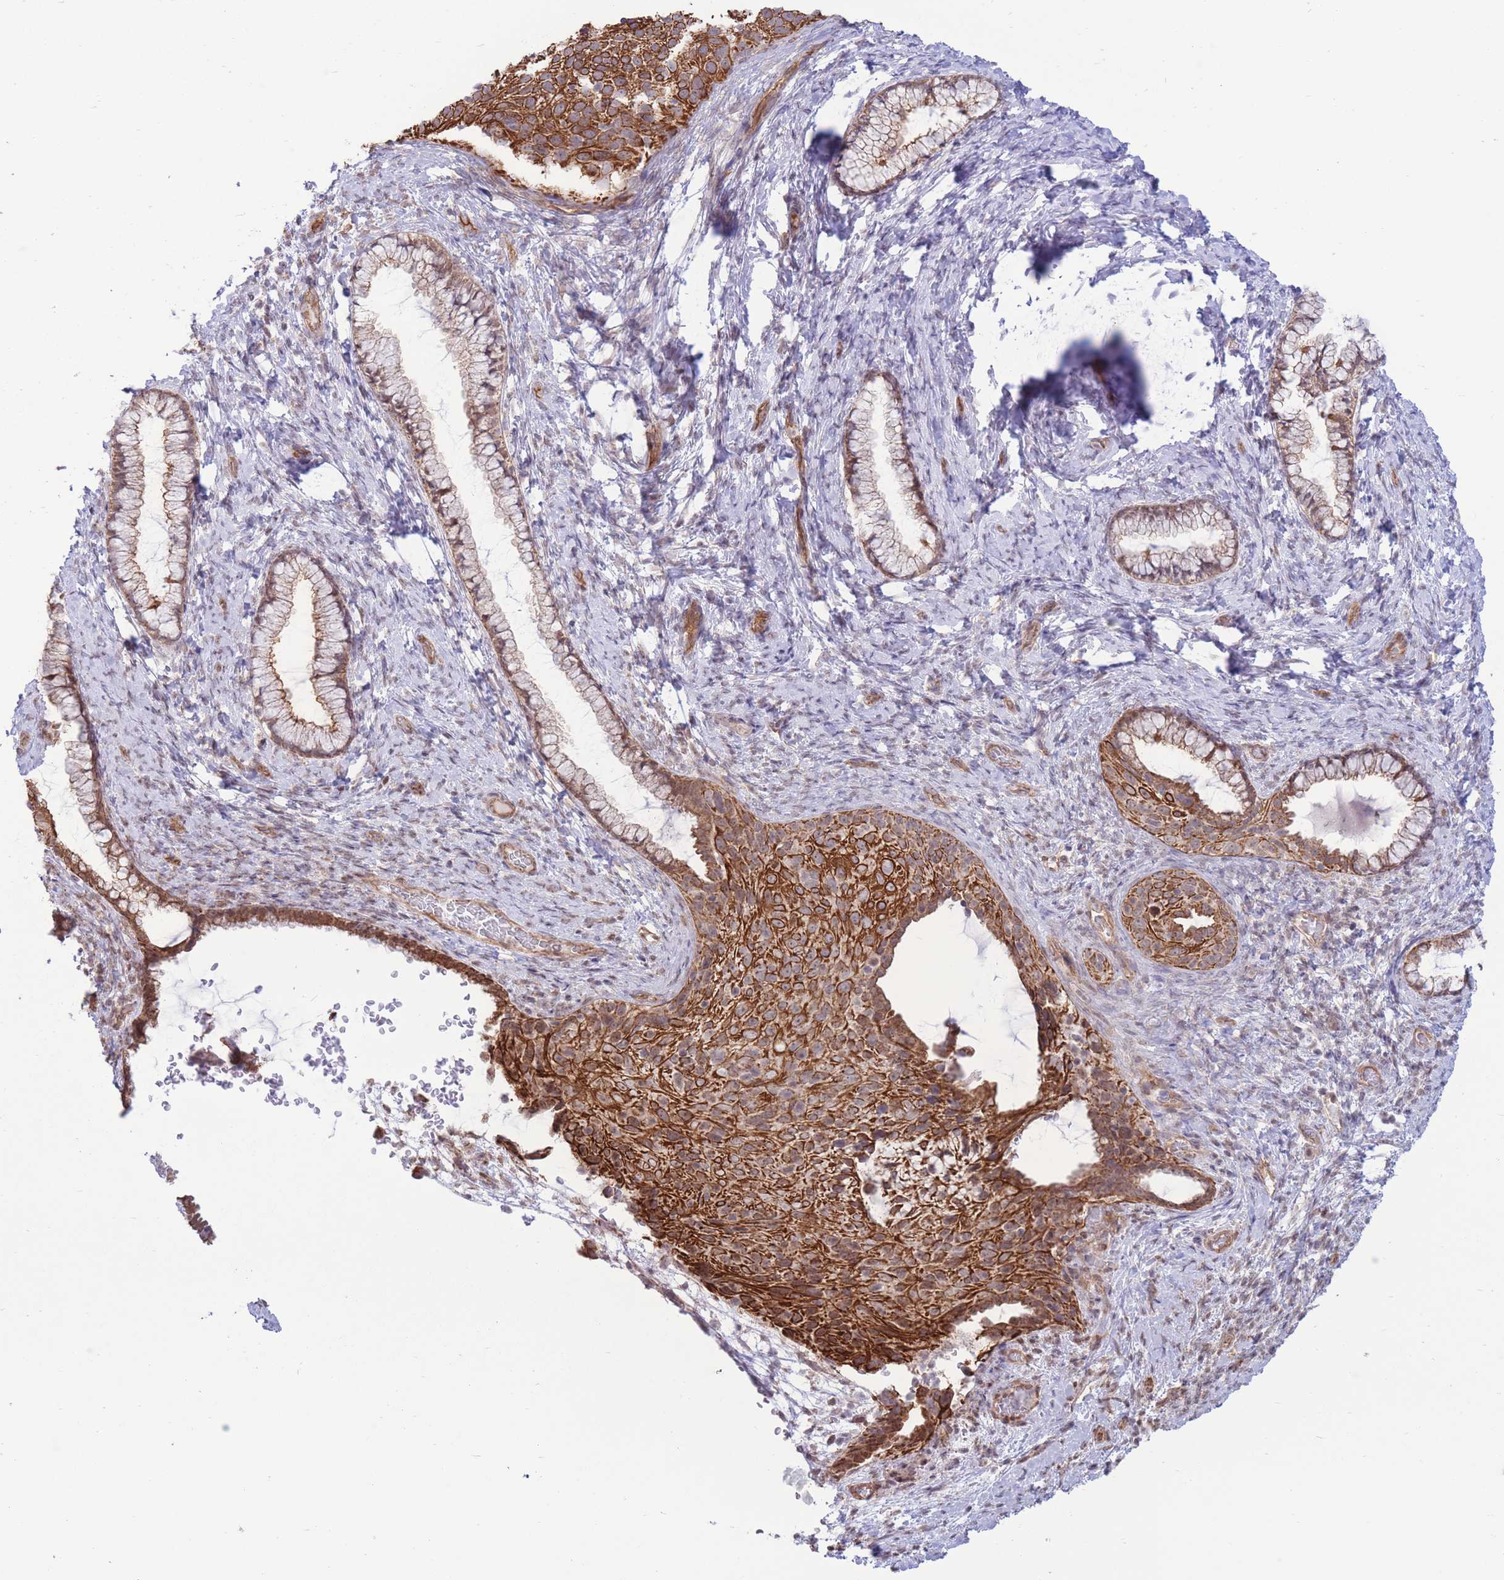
{"staining": {"intensity": "strong", "quantity": ">75%", "location": "cytoplasmic/membranous"}, "tissue": "cervical cancer", "cell_type": "Tumor cells", "image_type": "cancer", "snomed": [{"axis": "morphology", "description": "Squamous cell carcinoma, NOS"}, {"axis": "topography", "description": "Cervix"}], "caption": "About >75% of tumor cells in squamous cell carcinoma (cervical) exhibit strong cytoplasmic/membranous protein positivity as visualized by brown immunohistochemical staining.", "gene": "MRPS31", "patient": {"sex": "female", "age": 80}}